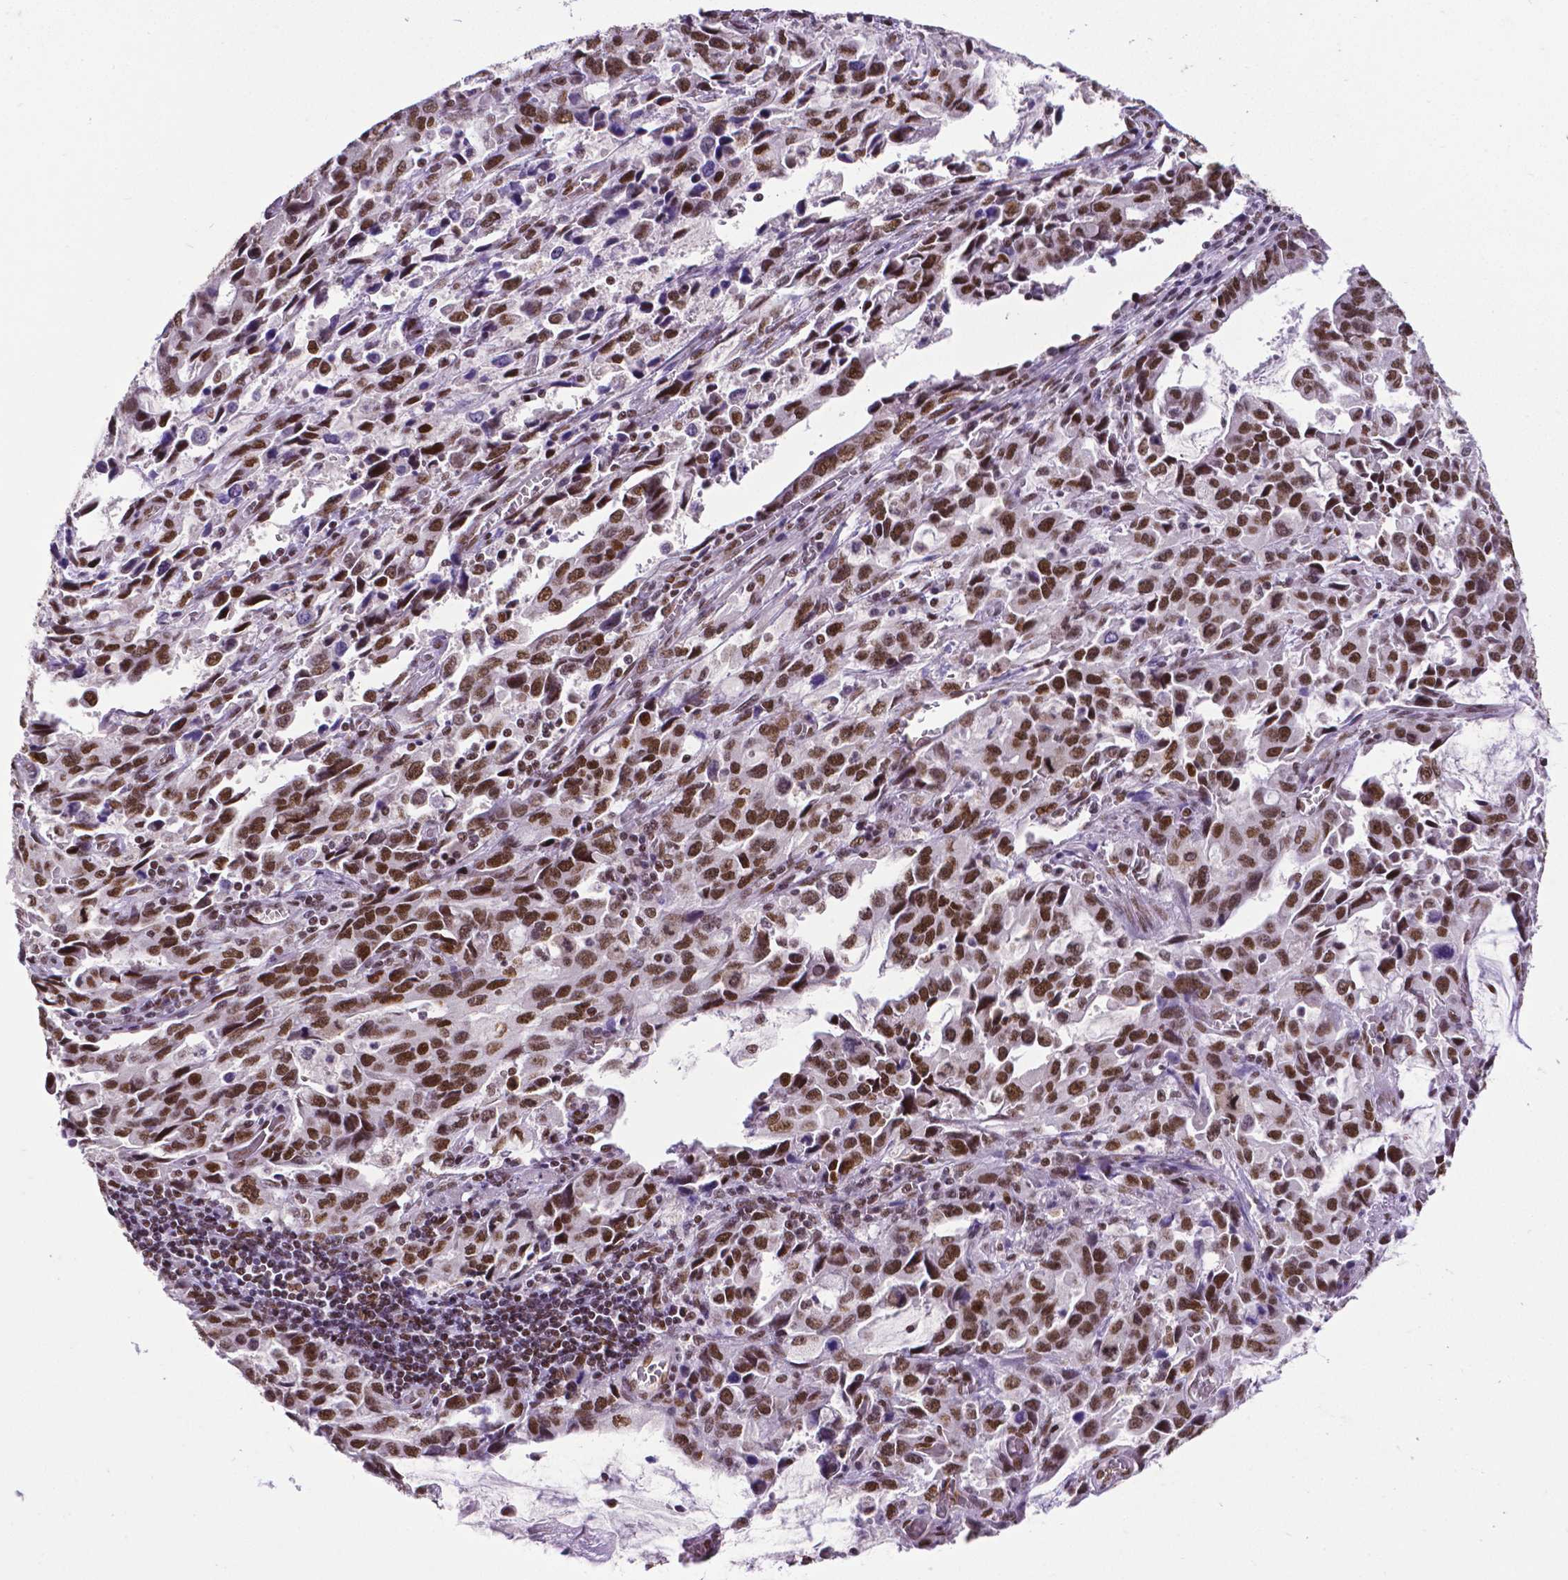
{"staining": {"intensity": "strong", "quantity": ">75%", "location": "nuclear"}, "tissue": "stomach cancer", "cell_type": "Tumor cells", "image_type": "cancer", "snomed": [{"axis": "morphology", "description": "Adenocarcinoma, NOS"}, {"axis": "topography", "description": "Stomach, upper"}], "caption": "Immunohistochemical staining of human stomach adenocarcinoma demonstrates high levels of strong nuclear protein positivity in about >75% of tumor cells.", "gene": "REST", "patient": {"sex": "male", "age": 85}}